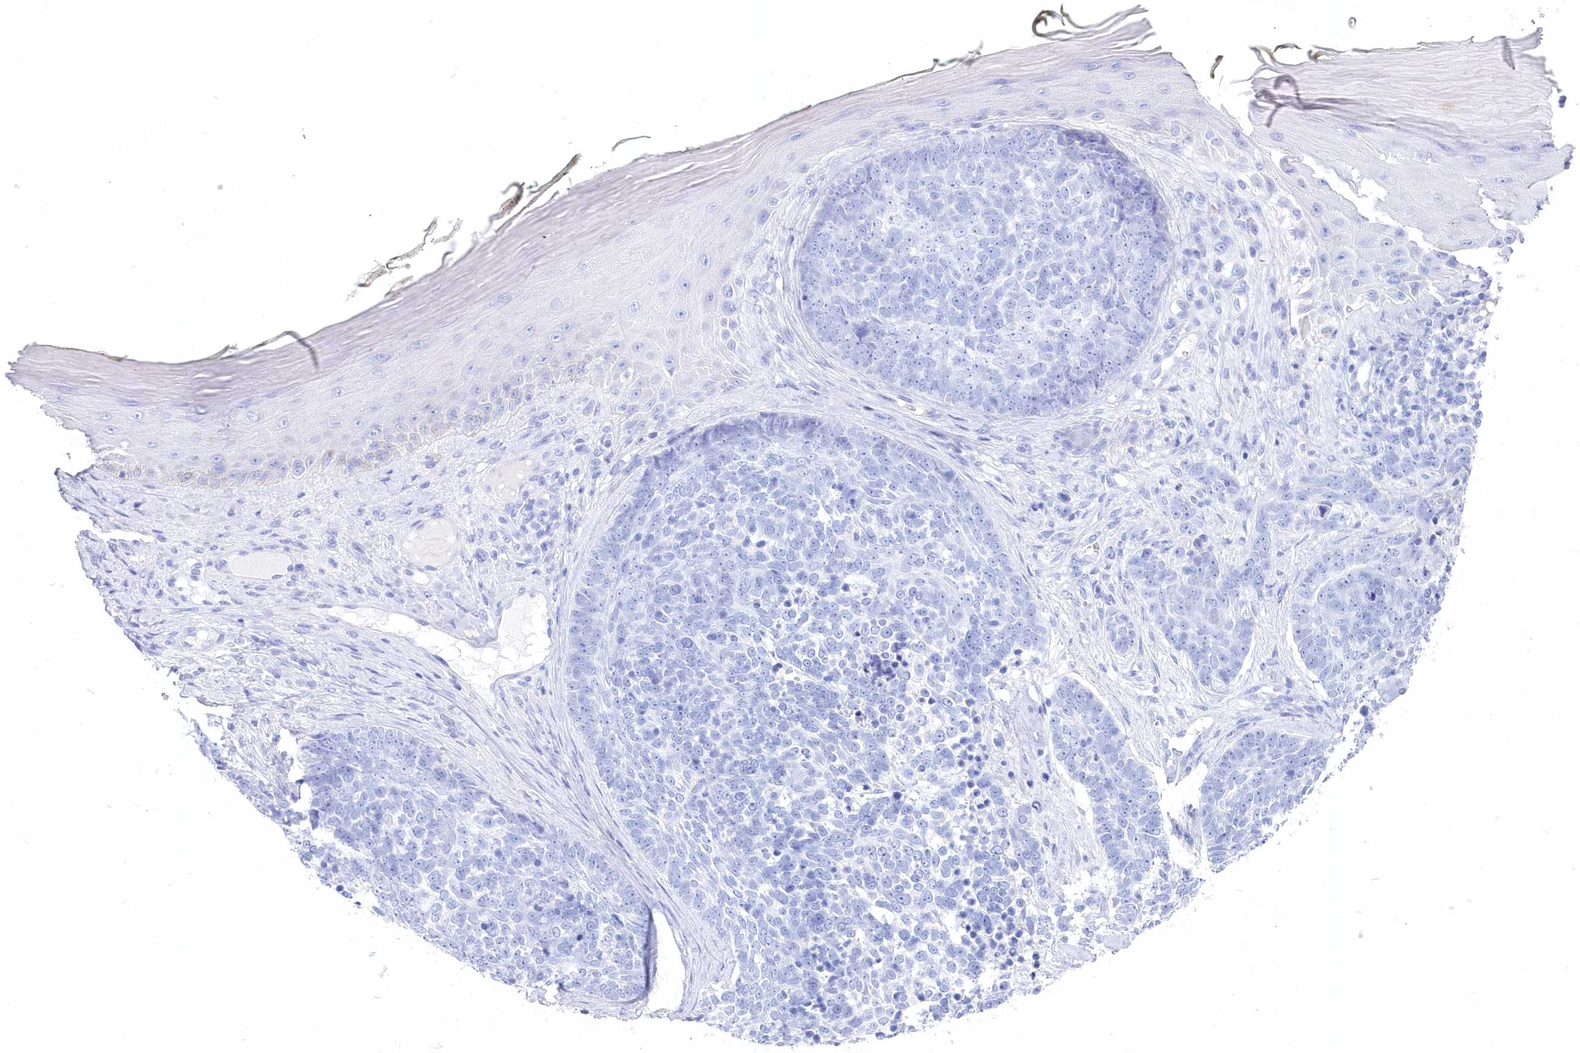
{"staining": {"intensity": "negative", "quantity": "none", "location": "none"}, "tissue": "skin cancer", "cell_type": "Tumor cells", "image_type": "cancer", "snomed": [{"axis": "morphology", "description": "Basal cell carcinoma"}, {"axis": "topography", "description": "Skin"}], "caption": "This image is of skin cancer stained with immunohistochemistry (IHC) to label a protein in brown with the nuclei are counter-stained blue. There is no staining in tumor cells.", "gene": "CSNK1G2", "patient": {"sex": "female", "age": 81}}